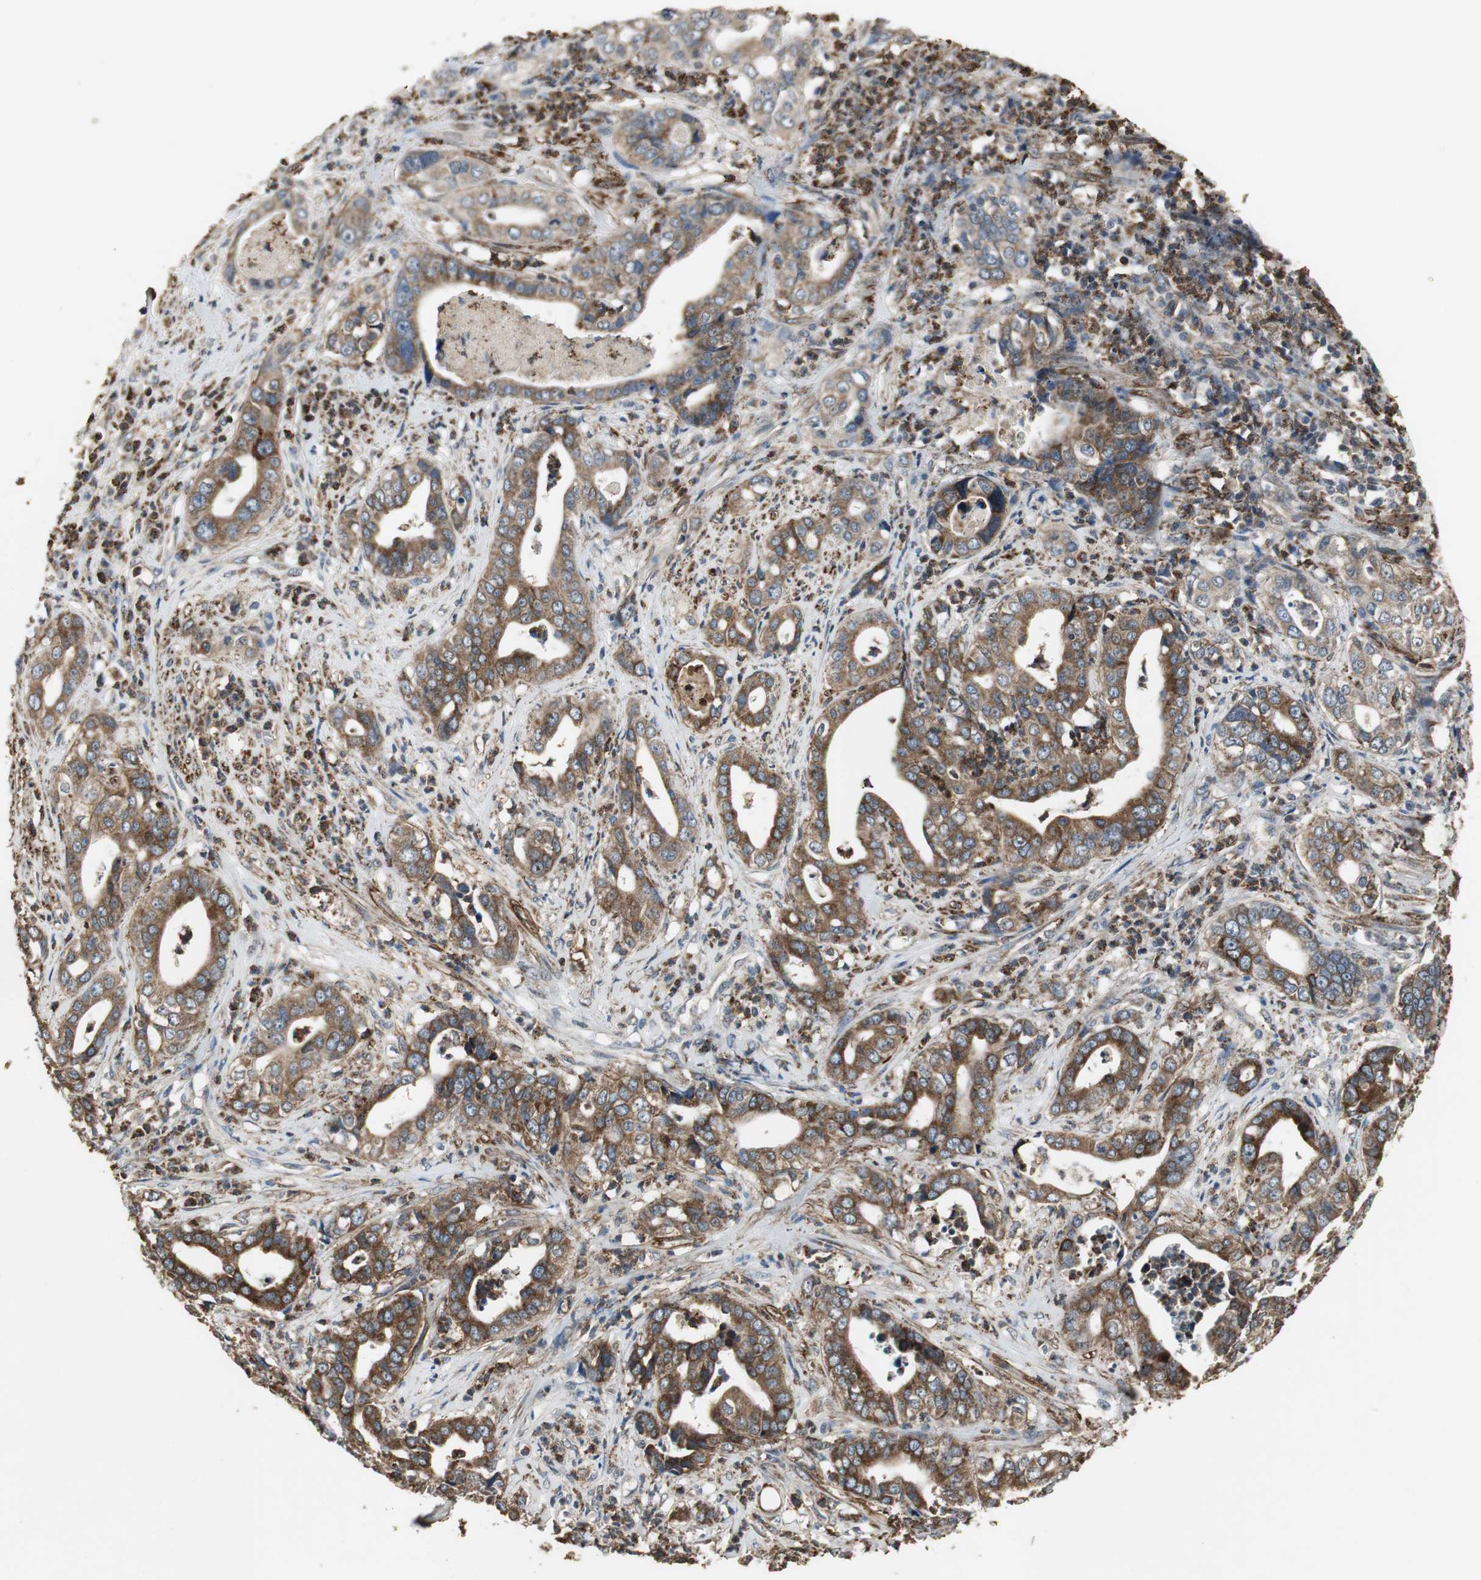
{"staining": {"intensity": "strong", "quantity": ">75%", "location": "cytoplasmic/membranous"}, "tissue": "liver cancer", "cell_type": "Tumor cells", "image_type": "cancer", "snomed": [{"axis": "morphology", "description": "Cholangiocarcinoma"}, {"axis": "topography", "description": "Liver"}], "caption": "Immunohistochemical staining of liver cancer (cholangiocarcinoma) demonstrates high levels of strong cytoplasmic/membranous protein staining in about >75% of tumor cells.", "gene": "JTB", "patient": {"sex": "female", "age": 61}}